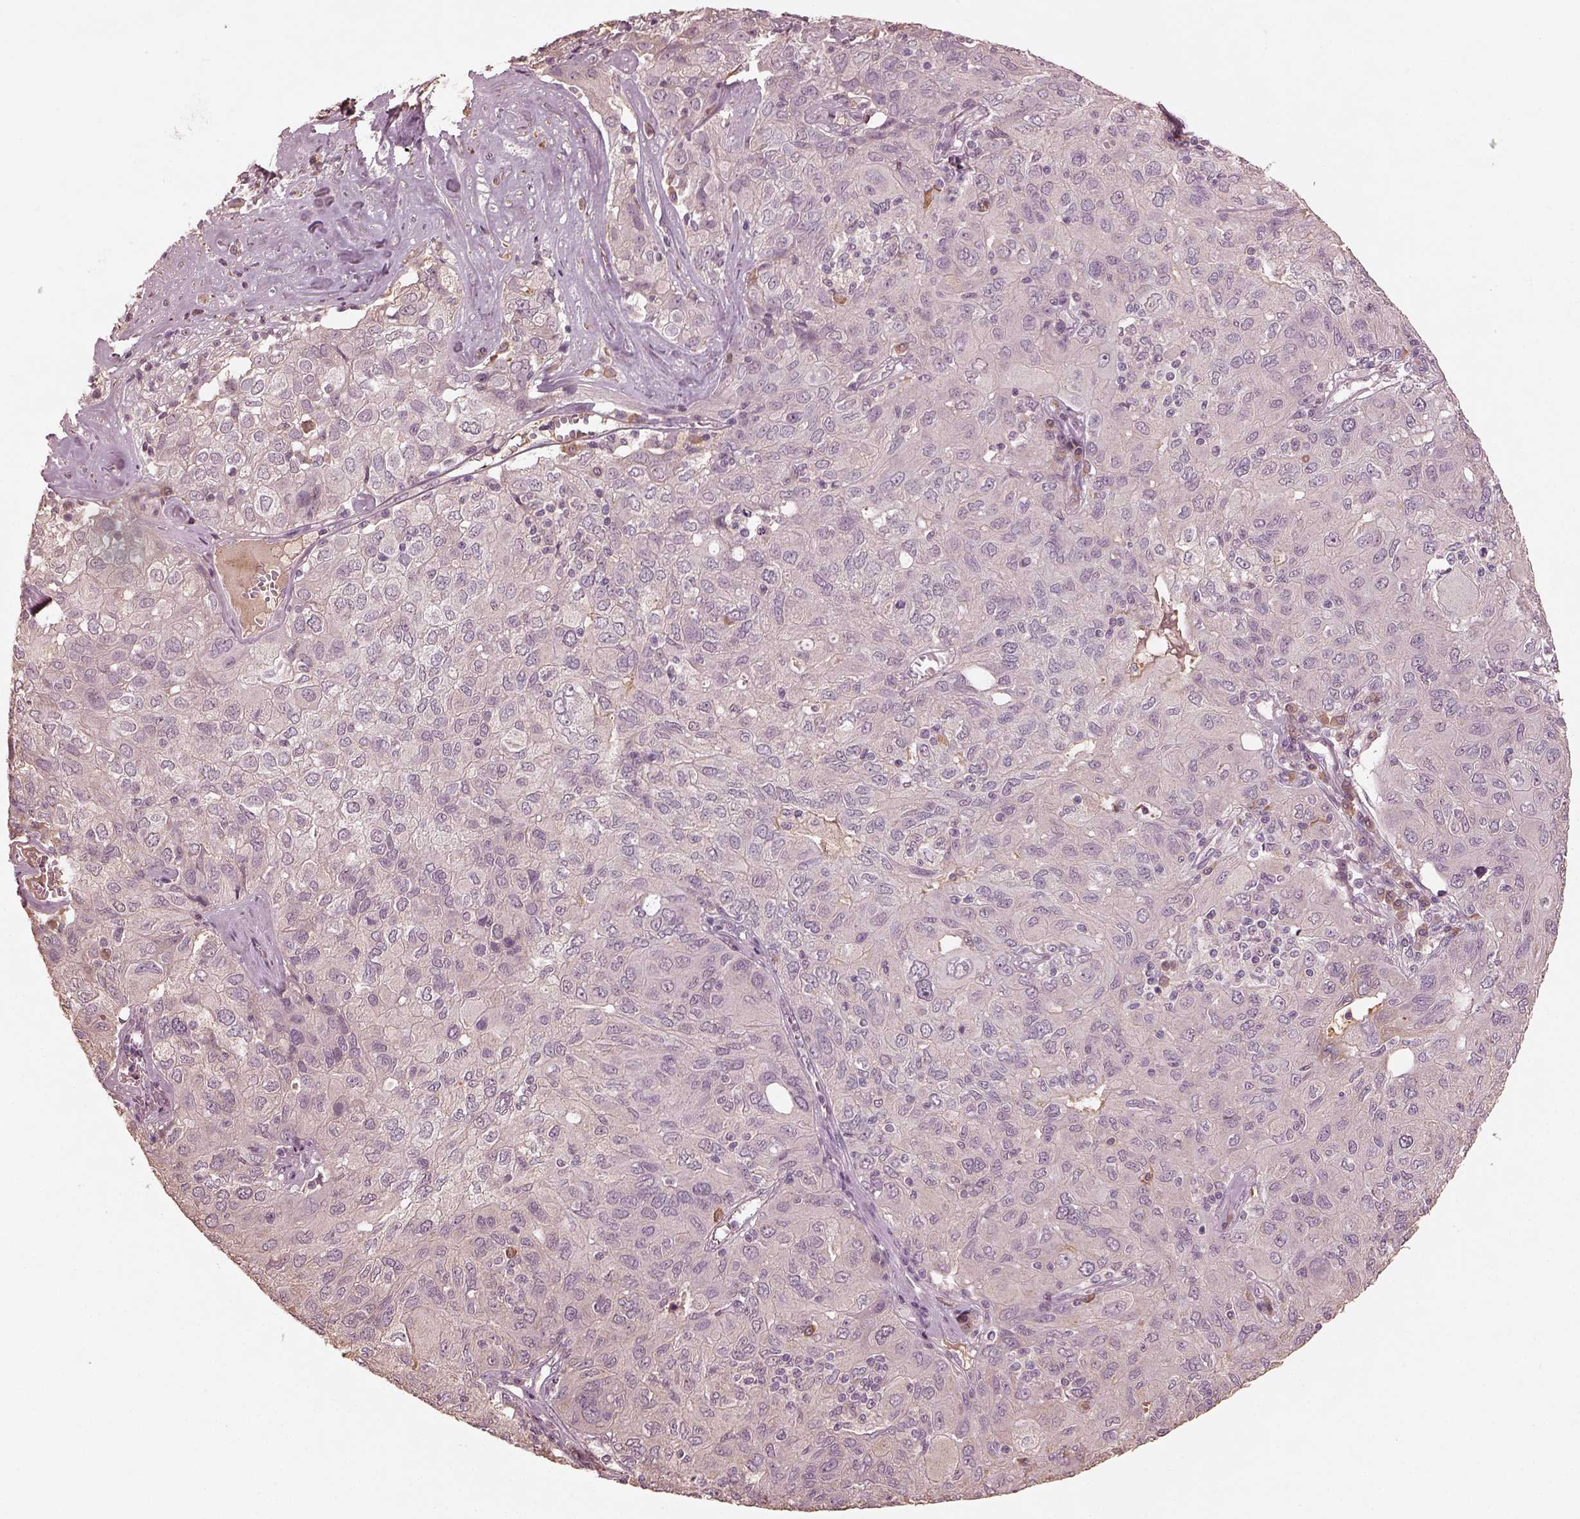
{"staining": {"intensity": "negative", "quantity": "none", "location": "none"}, "tissue": "ovarian cancer", "cell_type": "Tumor cells", "image_type": "cancer", "snomed": [{"axis": "morphology", "description": "Carcinoma, endometroid"}, {"axis": "topography", "description": "Ovary"}], "caption": "Tumor cells are negative for brown protein staining in ovarian cancer.", "gene": "CALR3", "patient": {"sex": "female", "age": 50}}